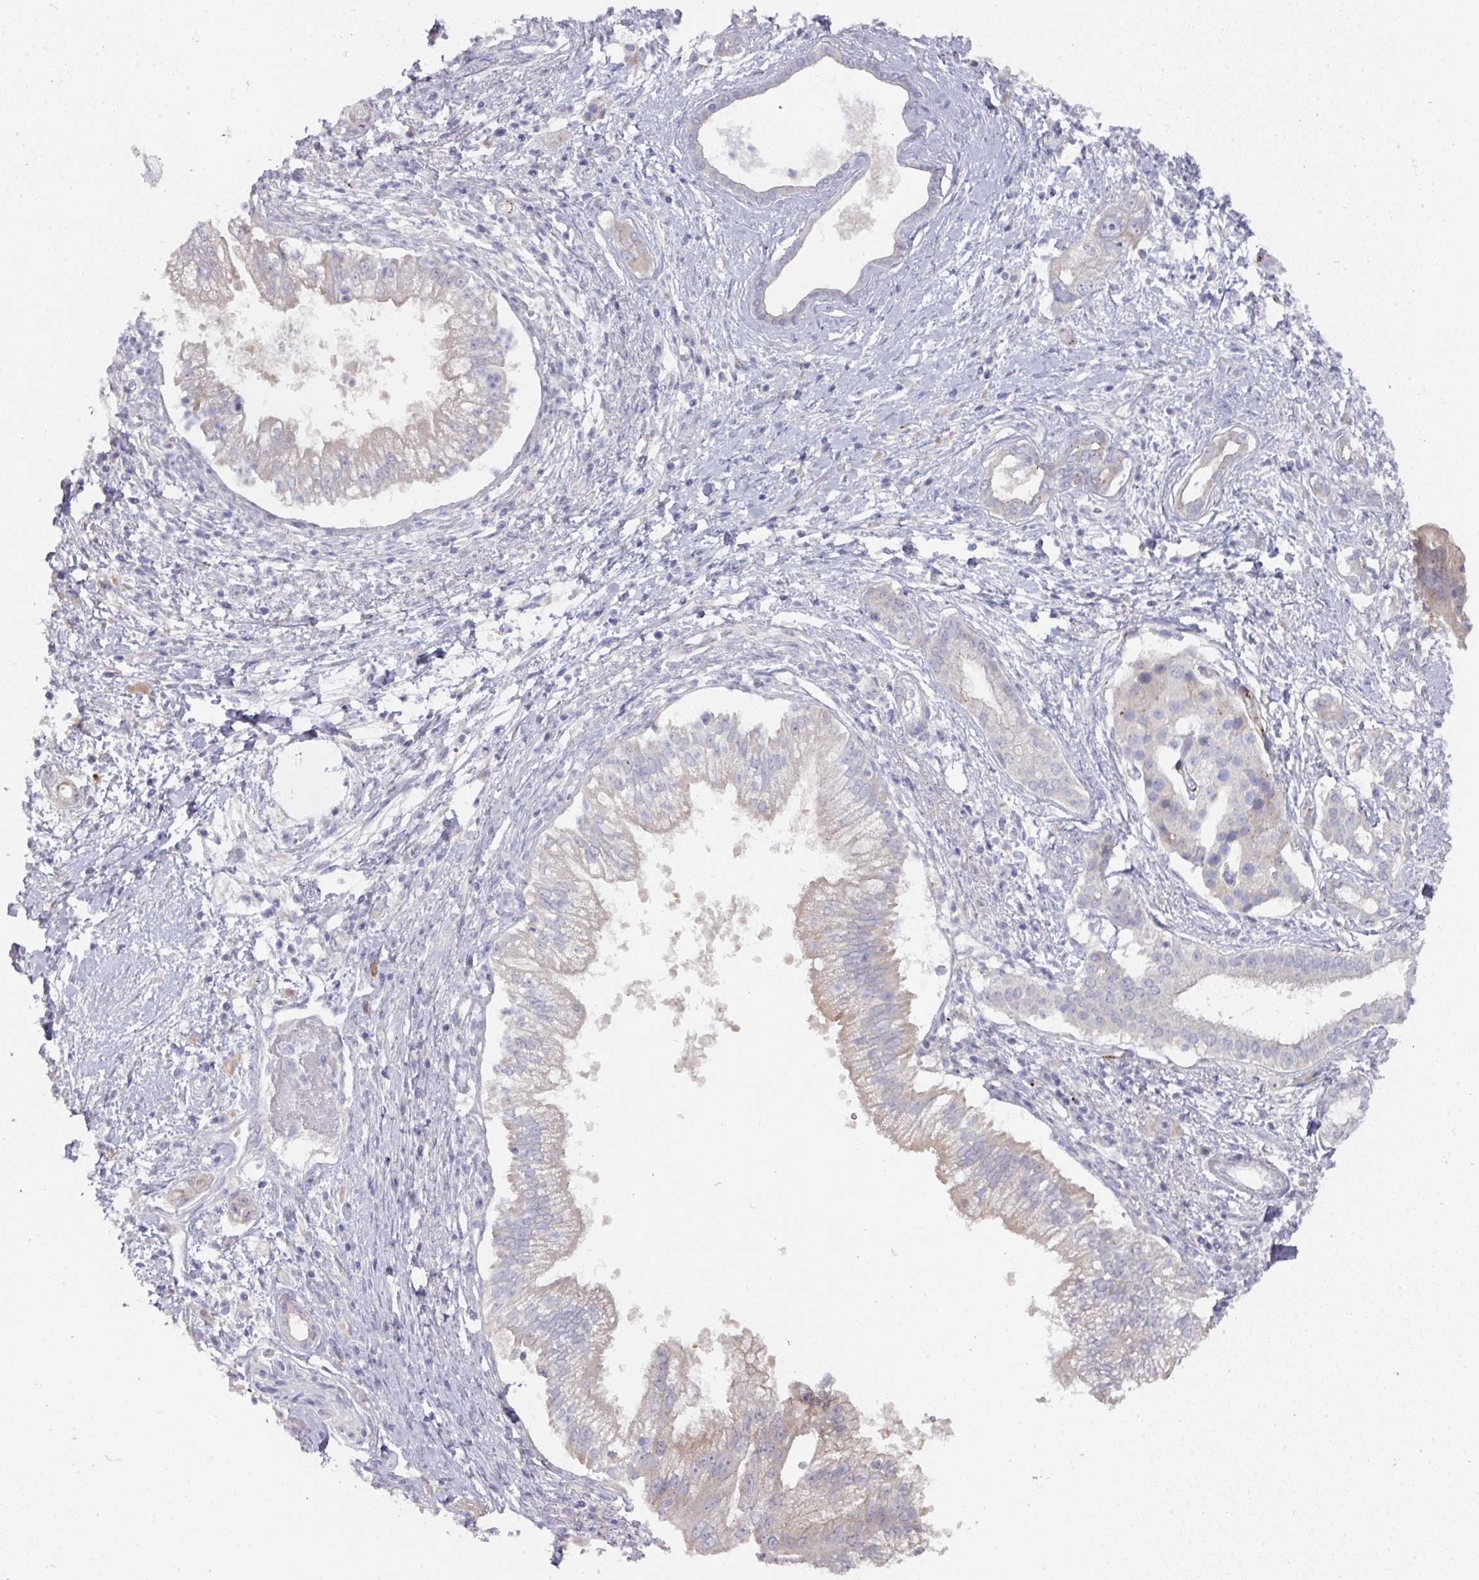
{"staining": {"intensity": "negative", "quantity": "none", "location": "none"}, "tissue": "pancreatic cancer", "cell_type": "Tumor cells", "image_type": "cancer", "snomed": [{"axis": "morphology", "description": "Adenocarcinoma, NOS"}, {"axis": "topography", "description": "Pancreas"}], "caption": "Protein analysis of pancreatic adenocarcinoma shows no significant expression in tumor cells.", "gene": "NT5C1A", "patient": {"sex": "male", "age": 70}}